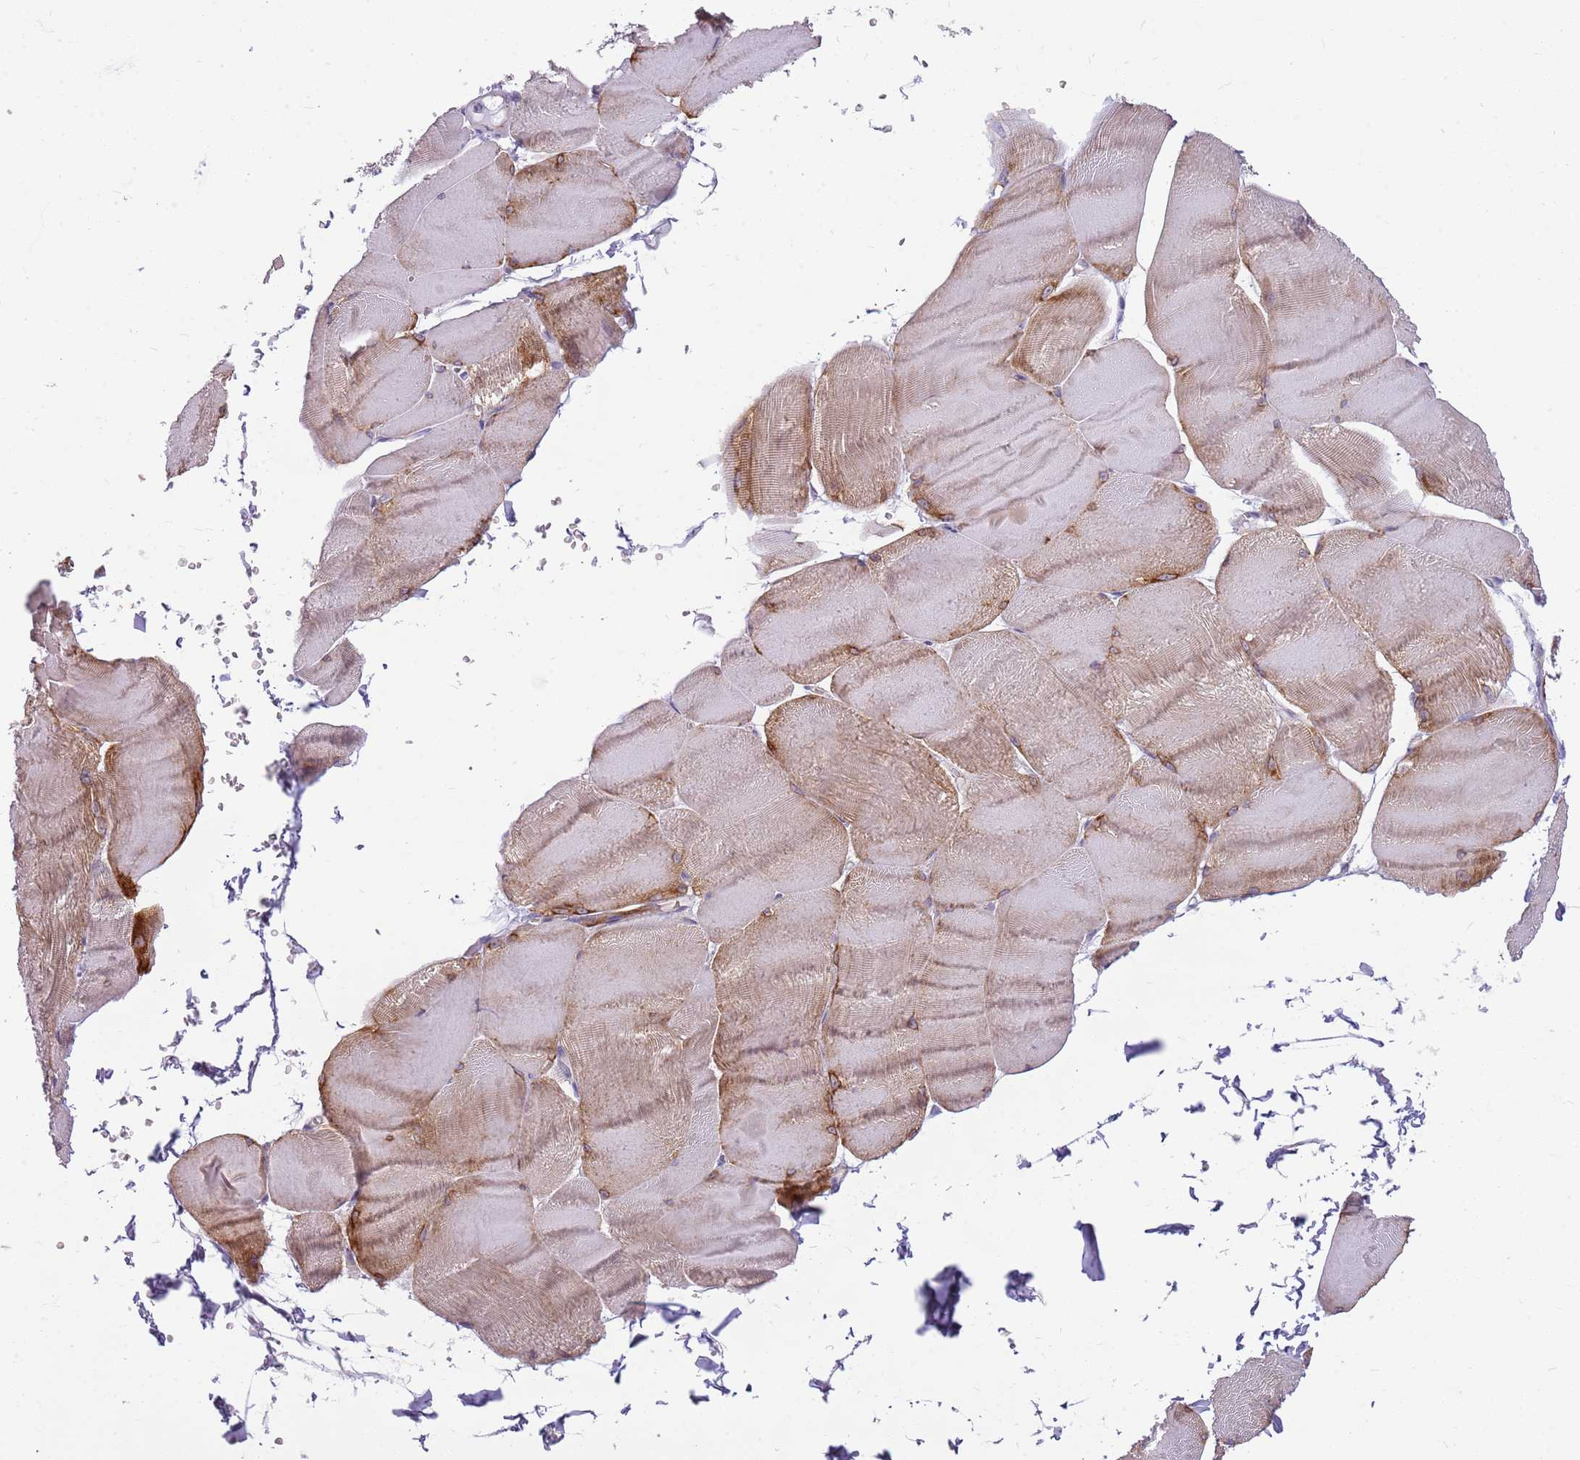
{"staining": {"intensity": "weak", "quantity": "25%-75%", "location": "cytoplasmic/membranous"}, "tissue": "skeletal muscle", "cell_type": "Myocytes", "image_type": "normal", "snomed": [{"axis": "morphology", "description": "Normal tissue, NOS"}, {"axis": "morphology", "description": "Basal cell carcinoma"}, {"axis": "topography", "description": "Skeletal muscle"}], "caption": "DAB (3,3'-diaminobenzidine) immunohistochemical staining of benign skeletal muscle displays weak cytoplasmic/membranous protein staining in about 25%-75% of myocytes.", "gene": "PARP8", "patient": {"sex": "female", "age": 64}}